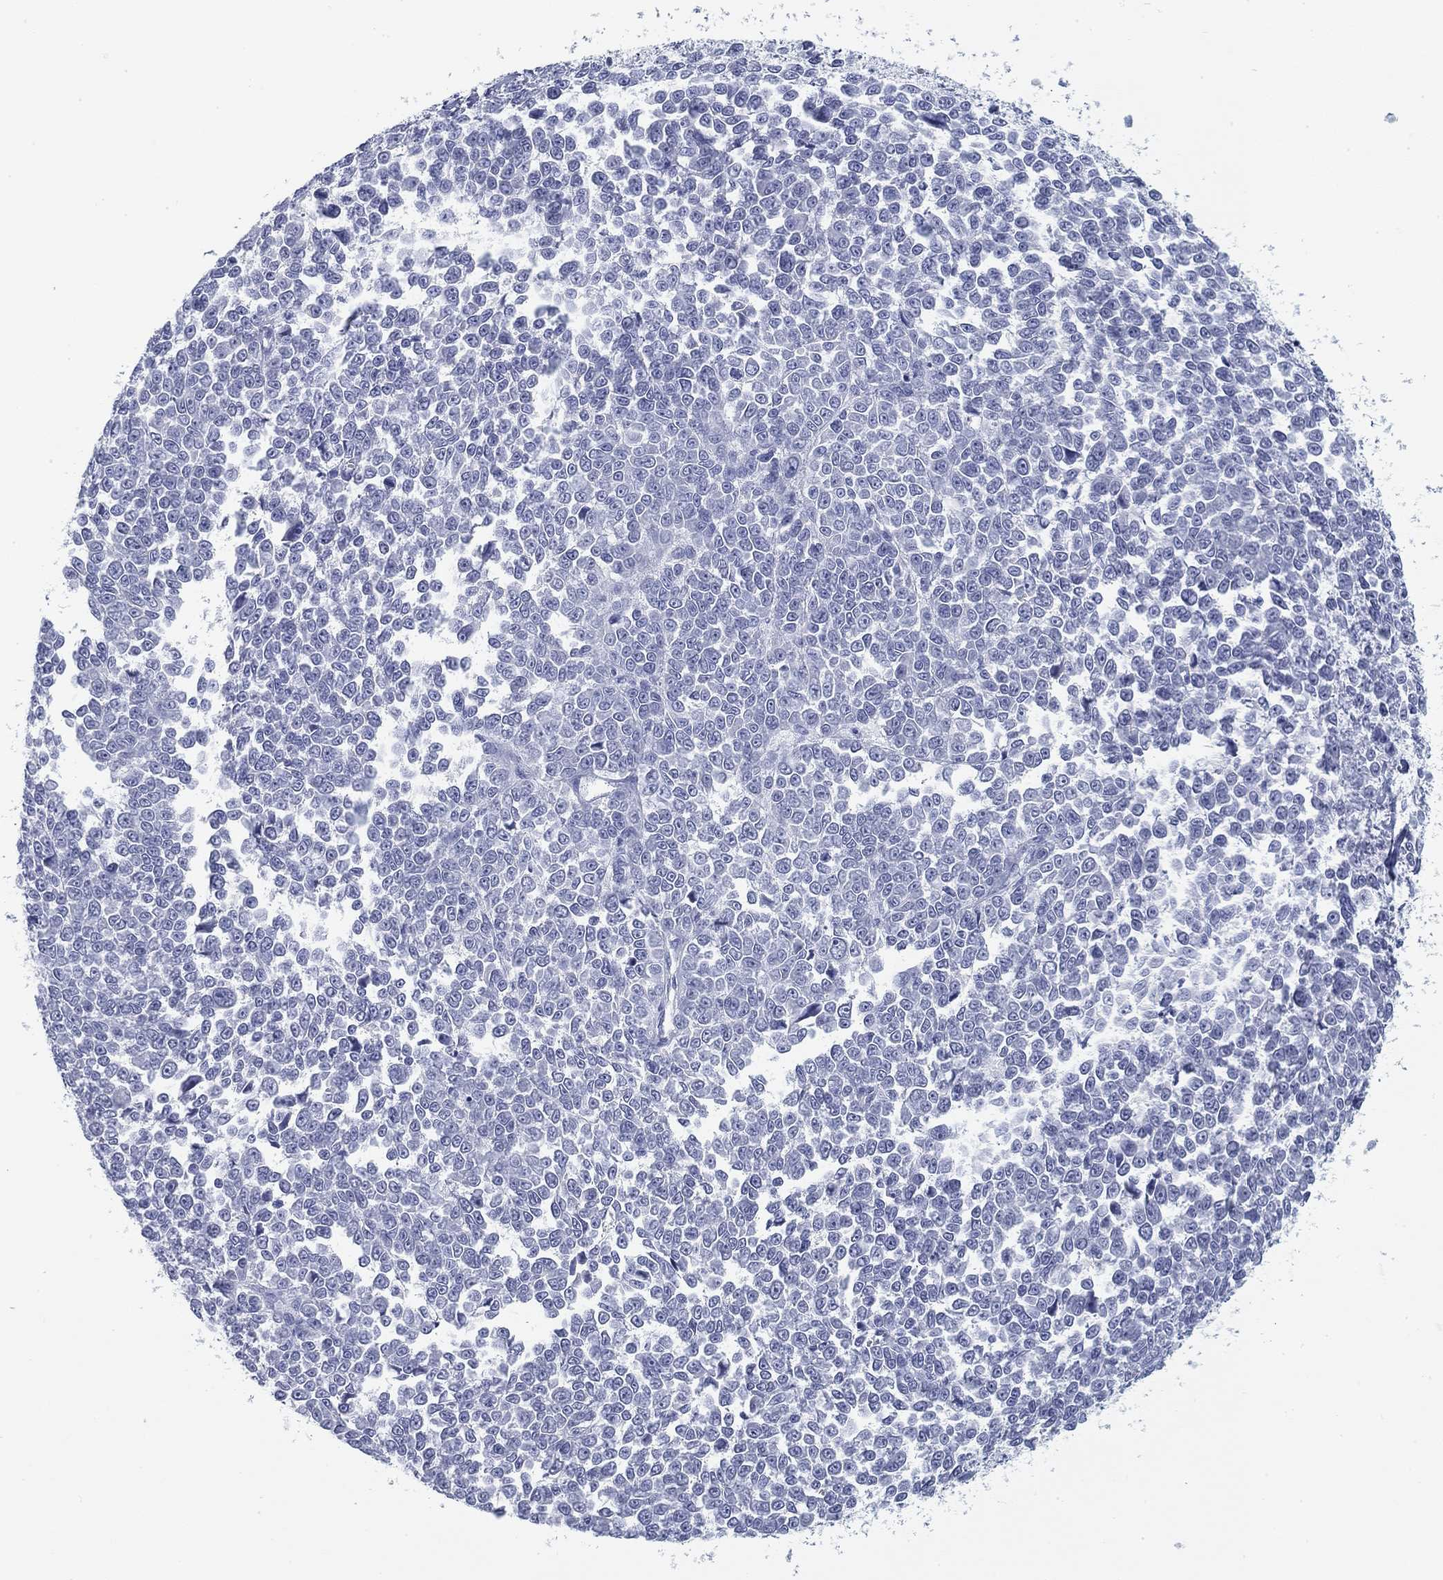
{"staining": {"intensity": "negative", "quantity": "none", "location": "none"}, "tissue": "melanoma", "cell_type": "Tumor cells", "image_type": "cancer", "snomed": [{"axis": "morphology", "description": "Malignant melanoma, NOS"}, {"axis": "topography", "description": "Skin"}], "caption": "The micrograph reveals no staining of tumor cells in malignant melanoma.", "gene": "CD79B", "patient": {"sex": "female", "age": 95}}